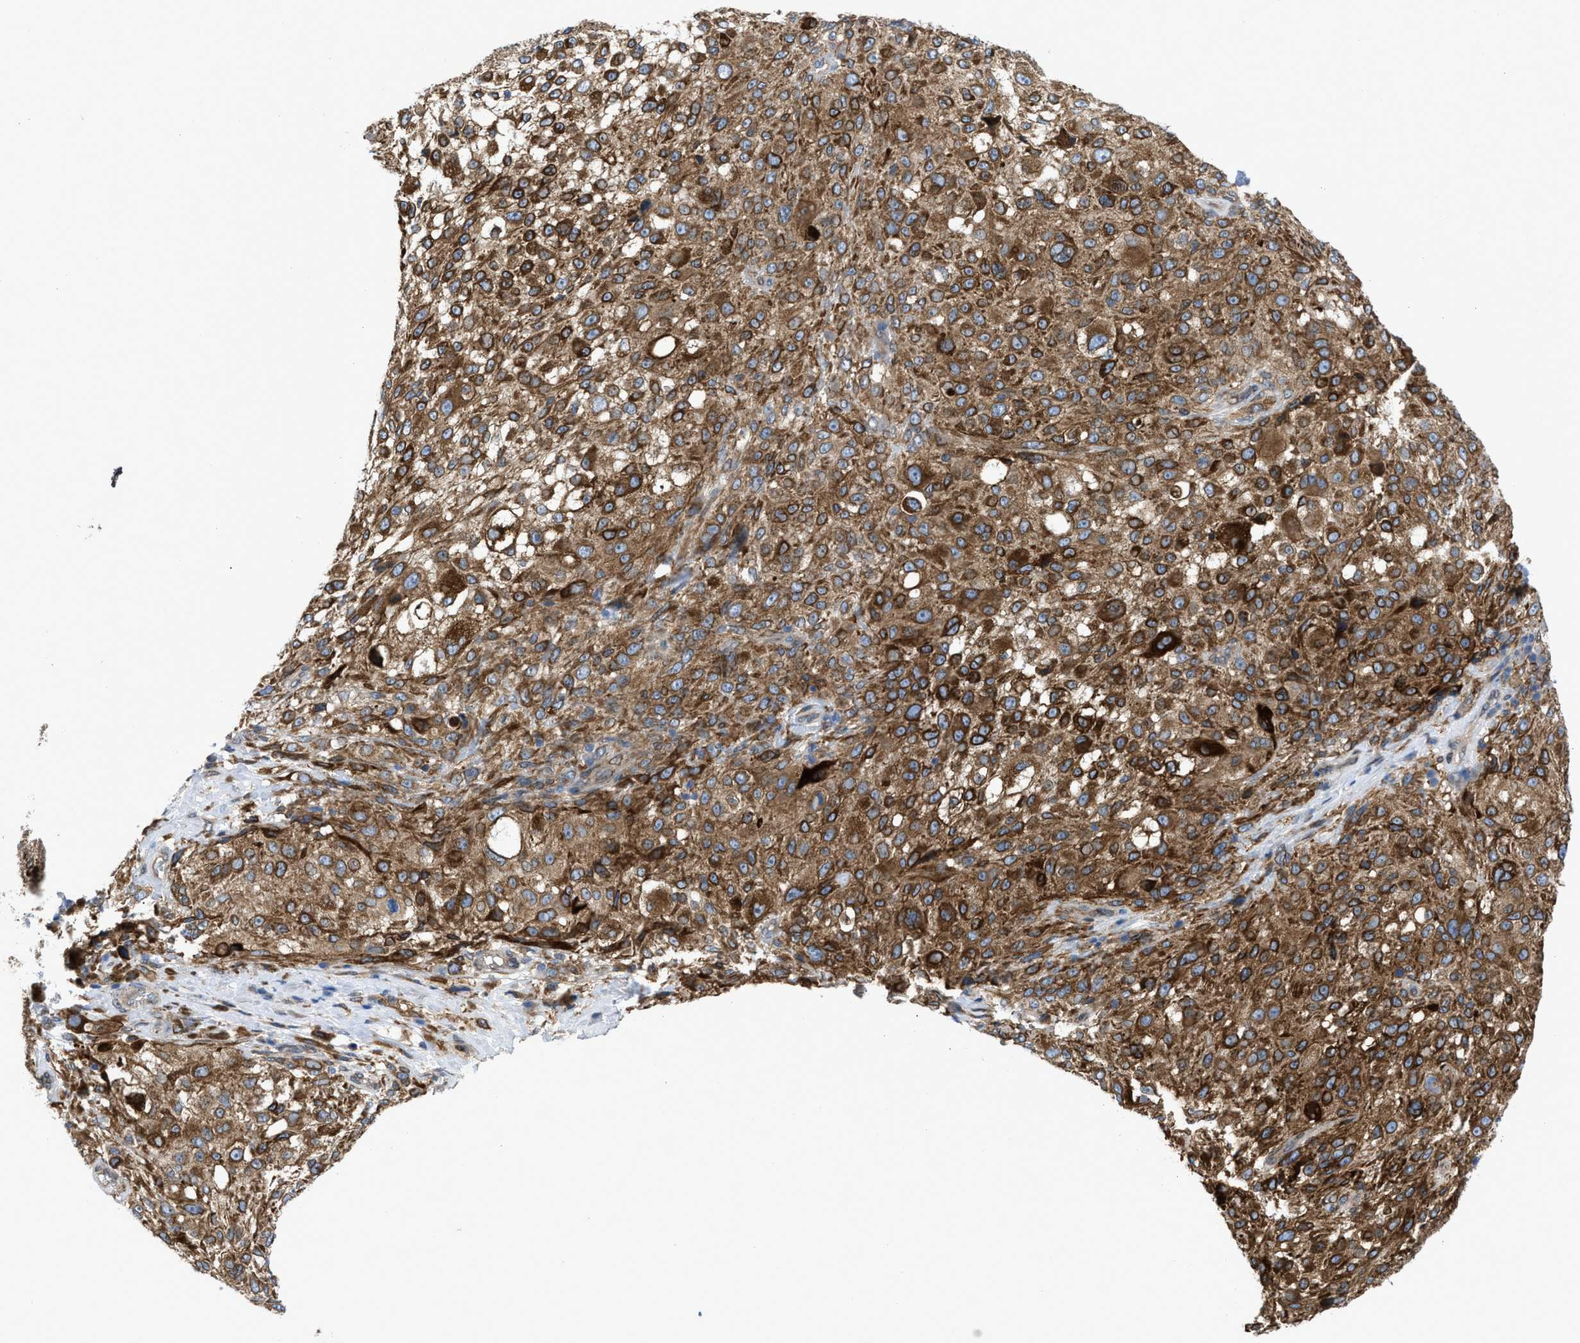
{"staining": {"intensity": "strong", "quantity": ">75%", "location": "cytoplasmic/membranous"}, "tissue": "melanoma", "cell_type": "Tumor cells", "image_type": "cancer", "snomed": [{"axis": "morphology", "description": "Necrosis, NOS"}, {"axis": "morphology", "description": "Malignant melanoma, NOS"}, {"axis": "topography", "description": "Skin"}], "caption": "Immunohistochemical staining of melanoma shows high levels of strong cytoplasmic/membranous protein expression in about >75% of tumor cells. Immunohistochemistry (ihc) stains the protein of interest in brown and the nuclei are stained blue.", "gene": "ERLIN2", "patient": {"sex": "female", "age": 87}}